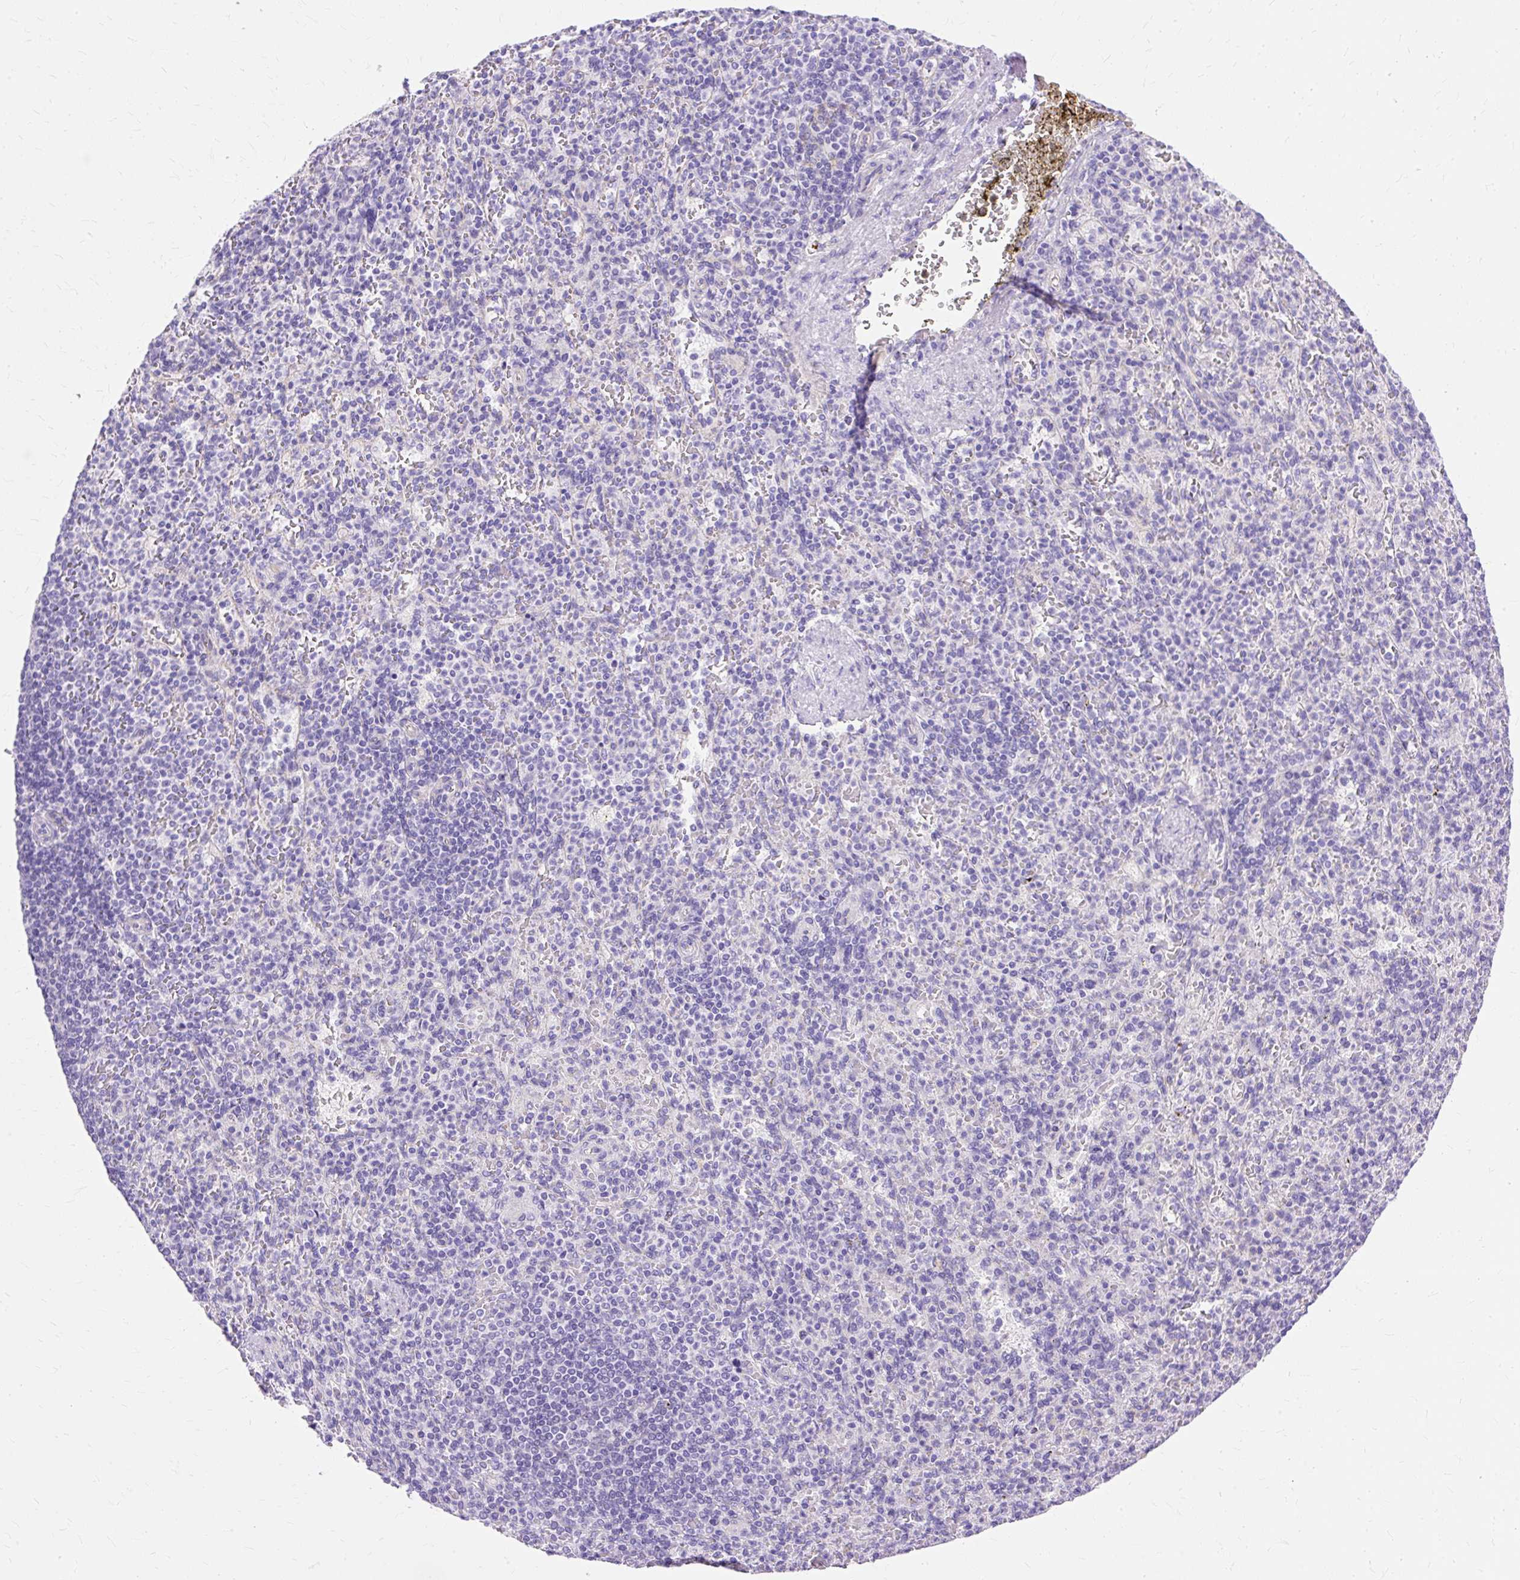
{"staining": {"intensity": "negative", "quantity": "none", "location": "none"}, "tissue": "spleen", "cell_type": "Cells in red pulp", "image_type": "normal", "snomed": [{"axis": "morphology", "description": "Normal tissue, NOS"}, {"axis": "topography", "description": "Spleen"}], "caption": "High magnification brightfield microscopy of normal spleen stained with DAB (3,3'-diaminobenzidine) (brown) and counterstained with hematoxylin (blue): cells in red pulp show no significant staining. Brightfield microscopy of IHC stained with DAB (3,3'-diaminobenzidine) (brown) and hematoxylin (blue), captured at high magnification.", "gene": "MYO6", "patient": {"sex": "female", "age": 74}}